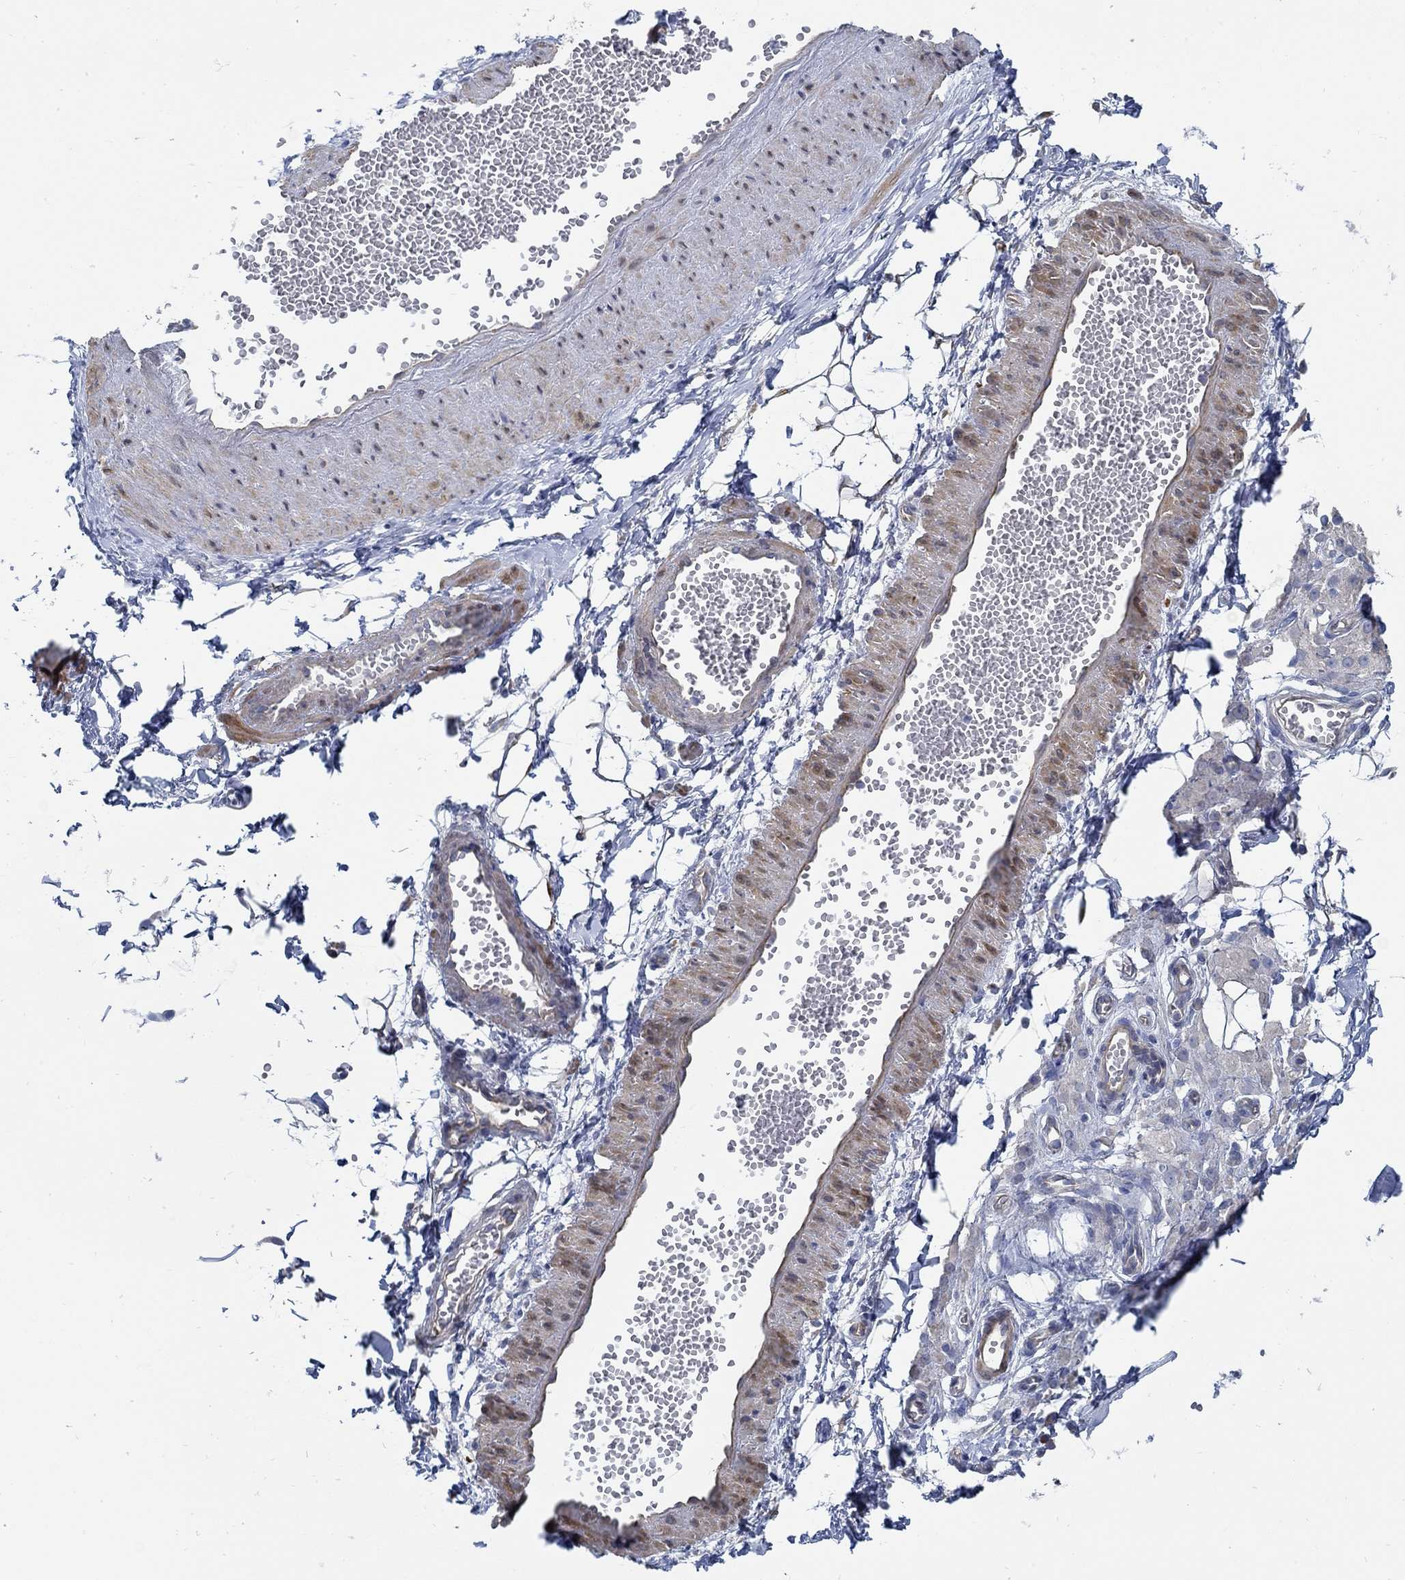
{"staining": {"intensity": "negative", "quantity": "none", "location": "none"}, "tissue": "adipose tissue", "cell_type": "Adipocytes", "image_type": "normal", "snomed": [{"axis": "morphology", "description": "Normal tissue, NOS"}, {"axis": "topography", "description": "Smooth muscle"}, {"axis": "topography", "description": "Peripheral nerve tissue"}], "caption": "Image shows no significant protein staining in adipocytes of unremarkable adipose tissue.", "gene": "C15orf39", "patient": {"sex": "male", "age": 22}}